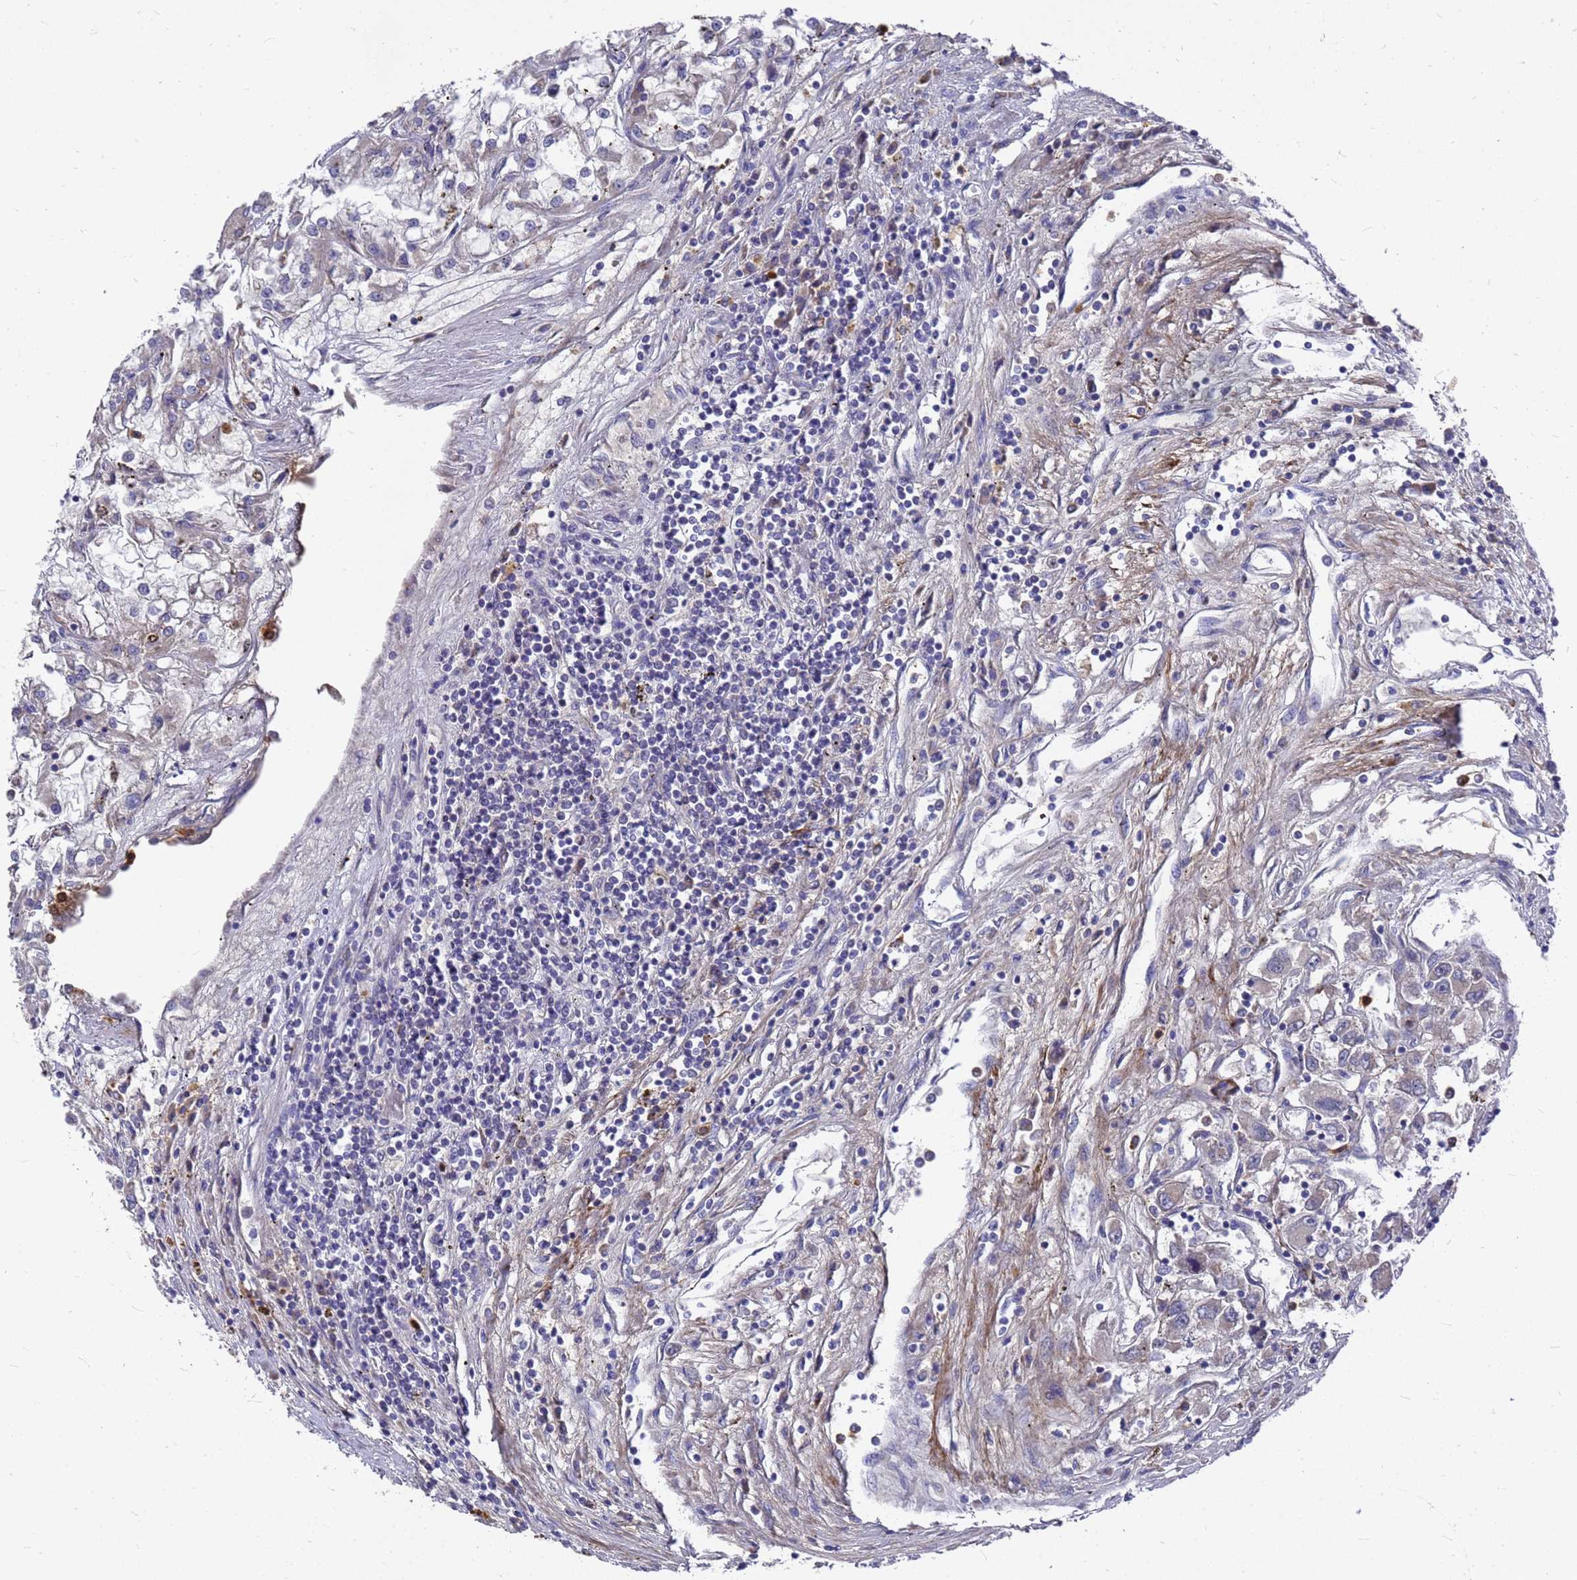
{"staining": {"intensity": "negative", "quantity": "none", "location": "none"}, "tissue": "renal cancer", "cell_type": "Tumor cells", "image_type": "cancer", "snomed": [{"axis": "morphology", "description": "Adenocarcinoma, NOS"}, {"axis": "topography", "description": "Kidney"}], "caption": "Renal cancer (adenocarcinoma) stained for a protein using immunohistochemistry displays no expression tumor cells.", "gene": "ZNF717", "patient": {"sex": "female", "age": 52}}